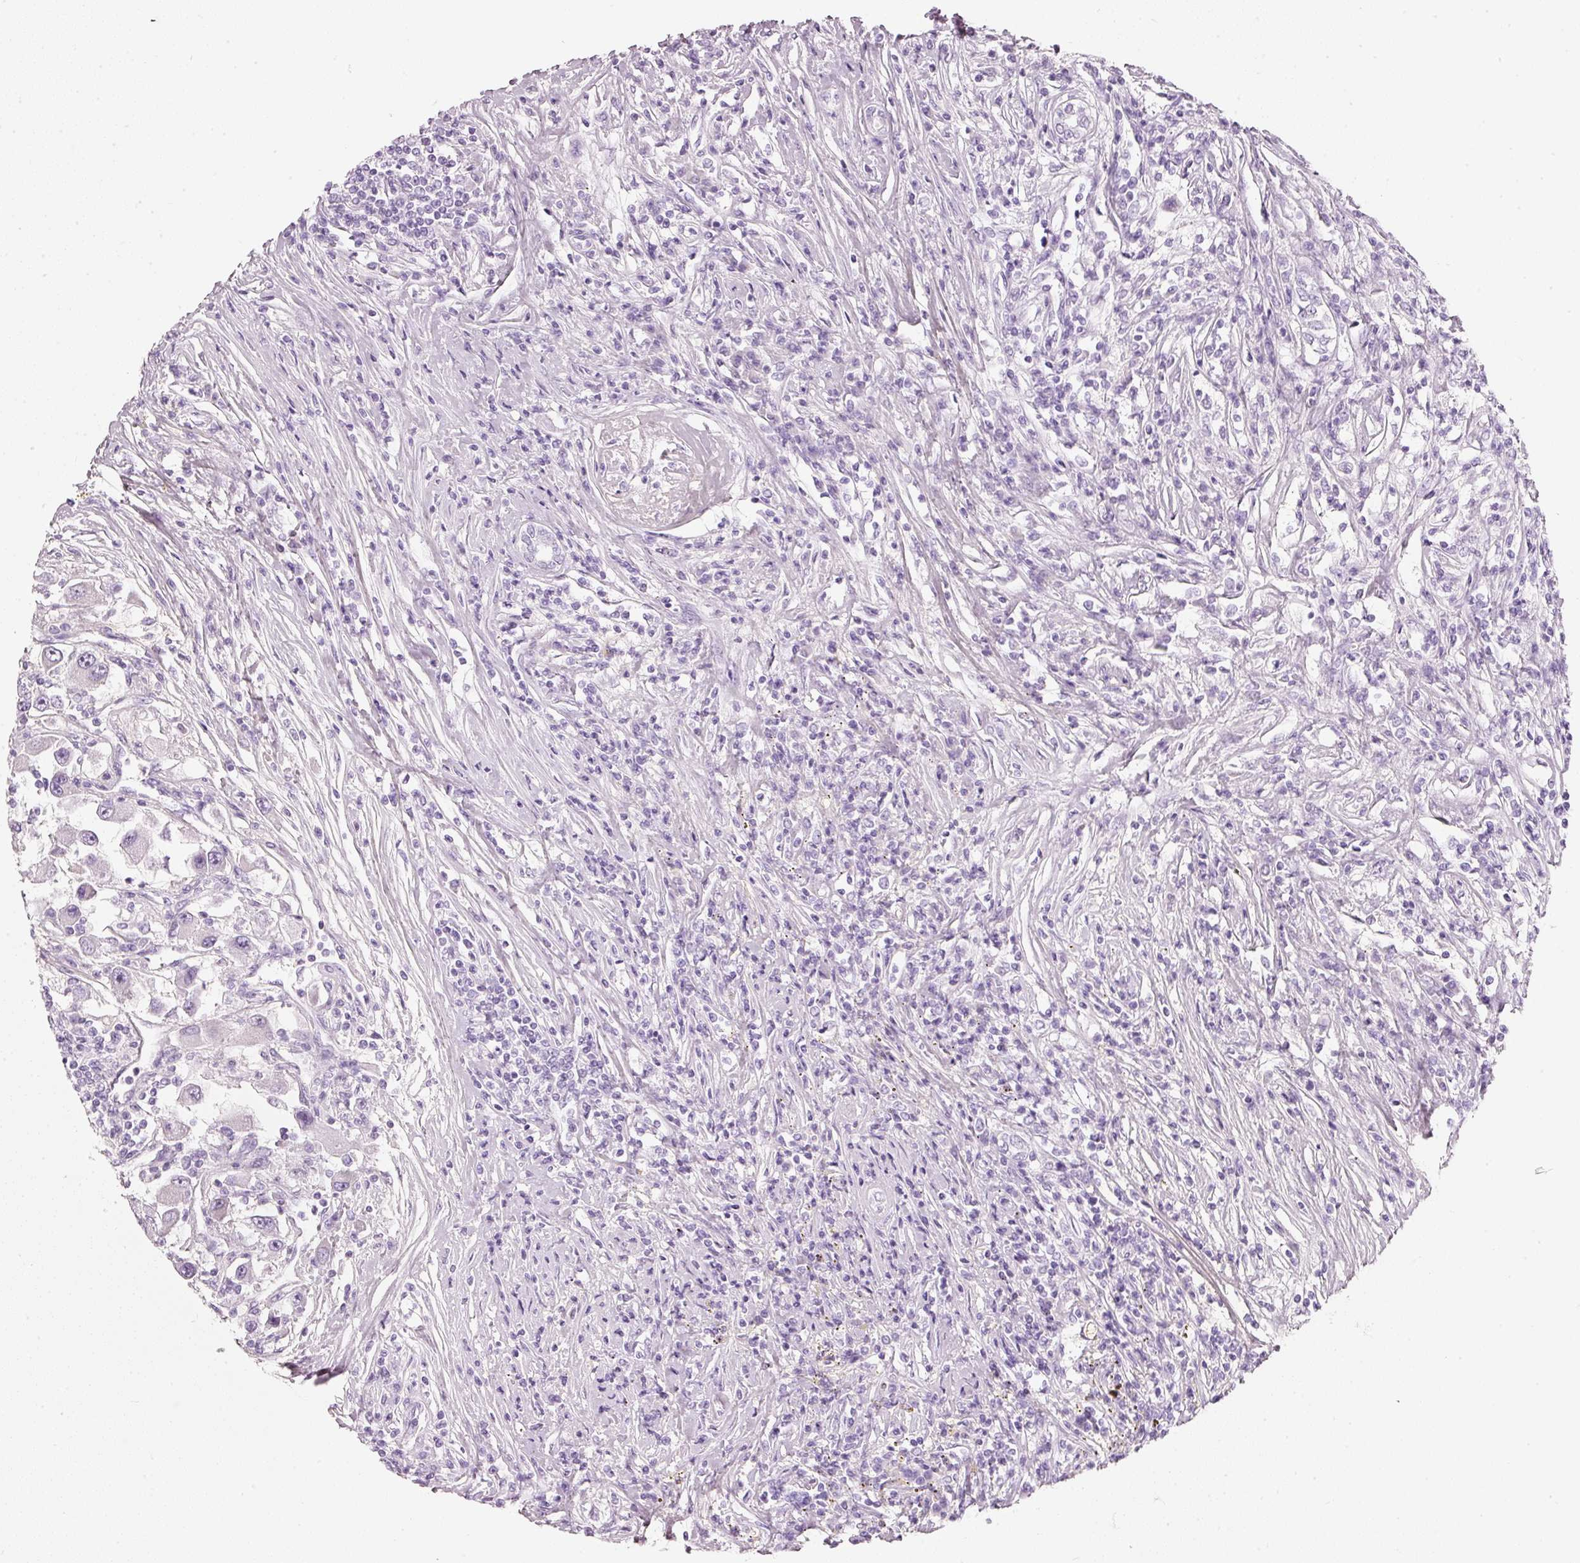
{"staining": {"intensity": "negative", "quantity": "none", "location": "none"}, "tissue": "renal cancer", "cell_type": "Tumor cells", "image_type": "cancer", "snomed": [{"axis": "morphology", "description": "Adenocarcinoma, NOS"}, {"axis": "topography", "description": "Kidney"}], "caption": "DAB immunohistochemical staining of adenocarcinoma (renal) demonstrates no significant positivity in tumor cells. (DAB (3,3'-diaminobenzidine) IHC, high magnification).", "gene": "PDXDC1", "patient": {"sex": "female", "age": 67}}